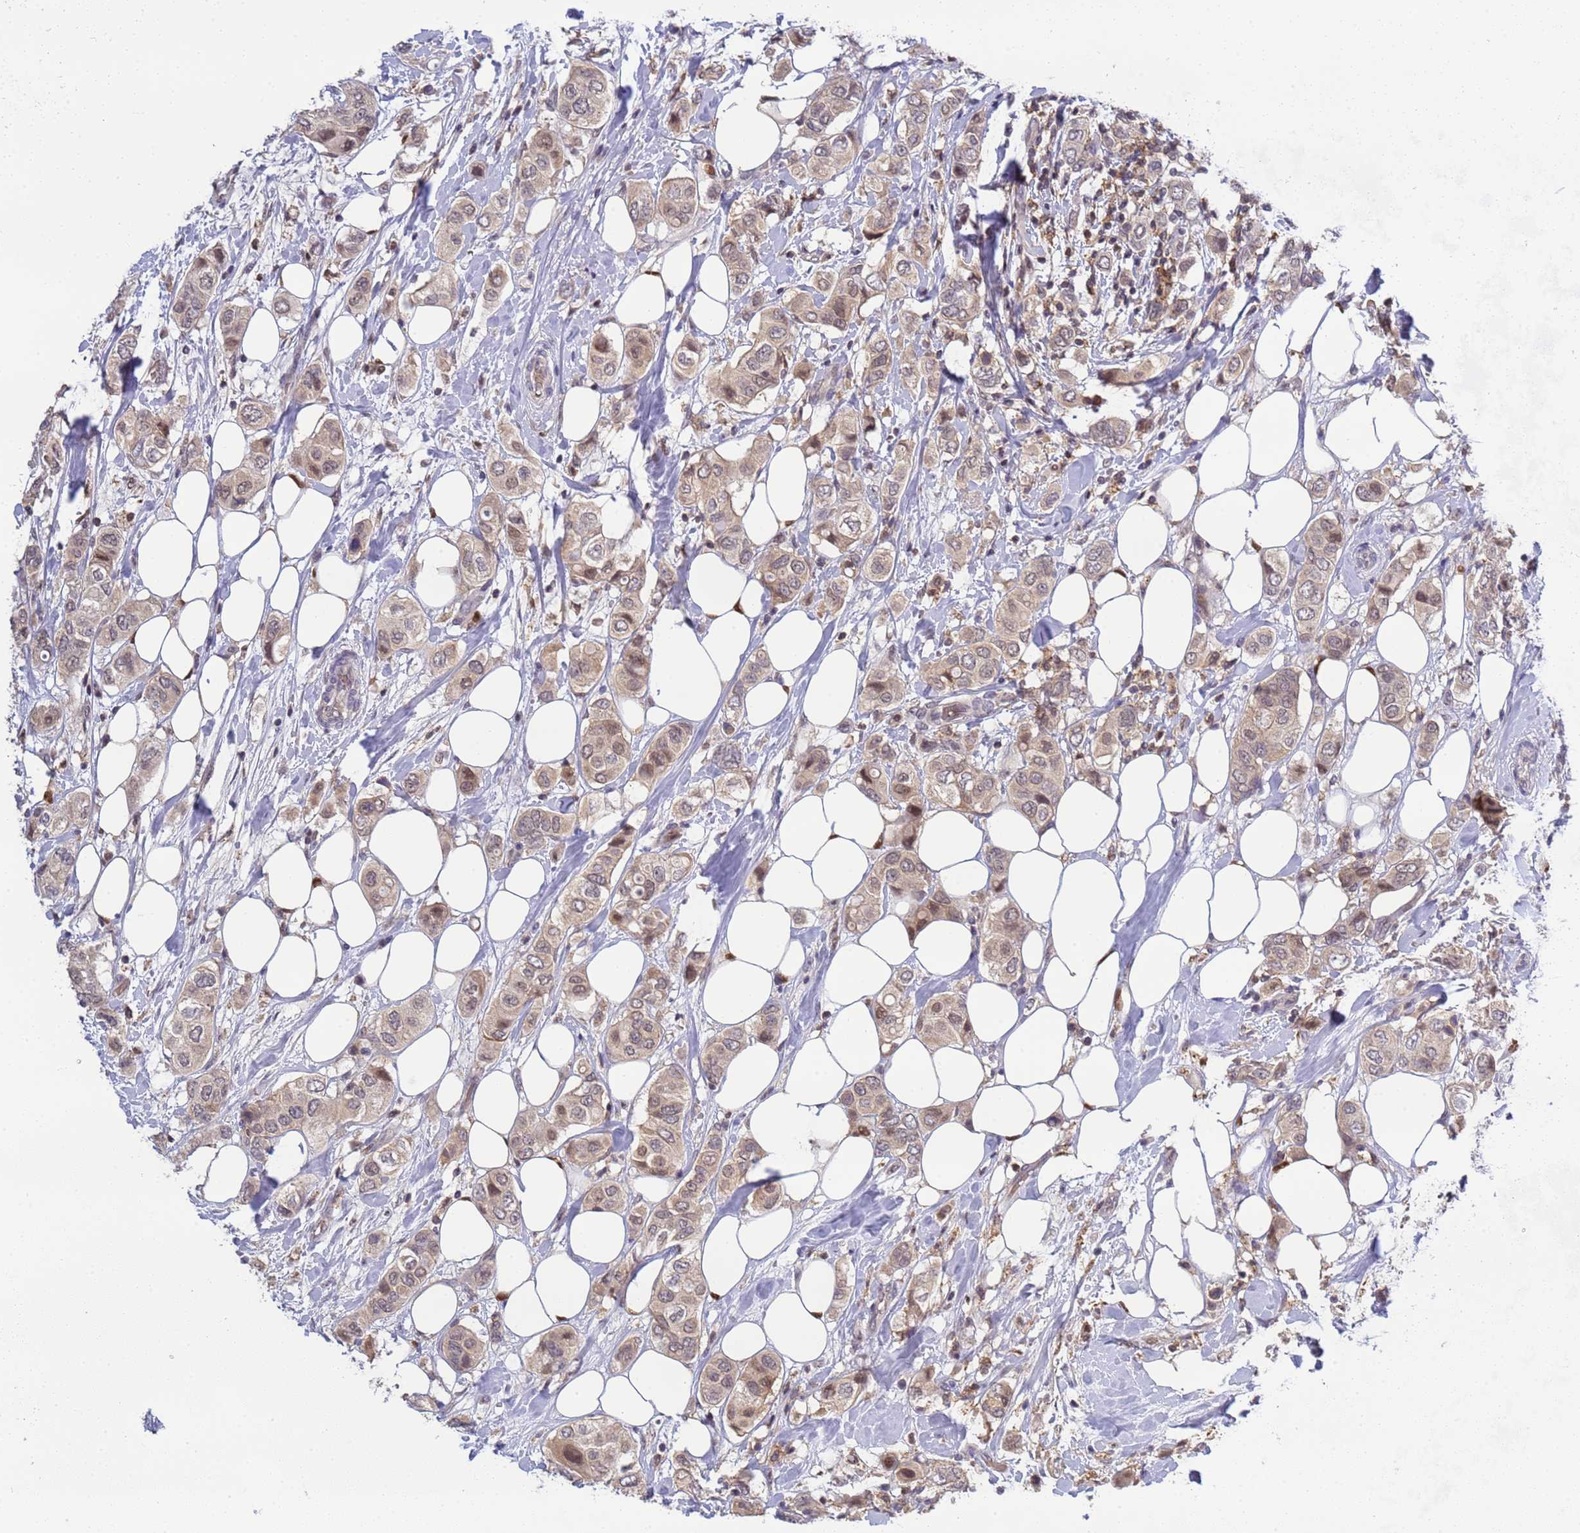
{"staining": {"intensity": "moderate", "quantity": "<25%", "location": "nuclear"}, "tissue": "breast cancer", "cell_type": "Tumor cells", "image_type": "cancer", "snomed": [{"axis": "morphology", "description": "Lobular carcinoma"}, {"axis": "topography", "description": "Breast"}], "caption": "Lobular carcinoma (breast) was stained to show a protein in brown. There is low levels of moderate nuclear expression in approximately <25% of tumor cells.", "gene": "CD53", "patient": {"sex": "female", "age": 51}}